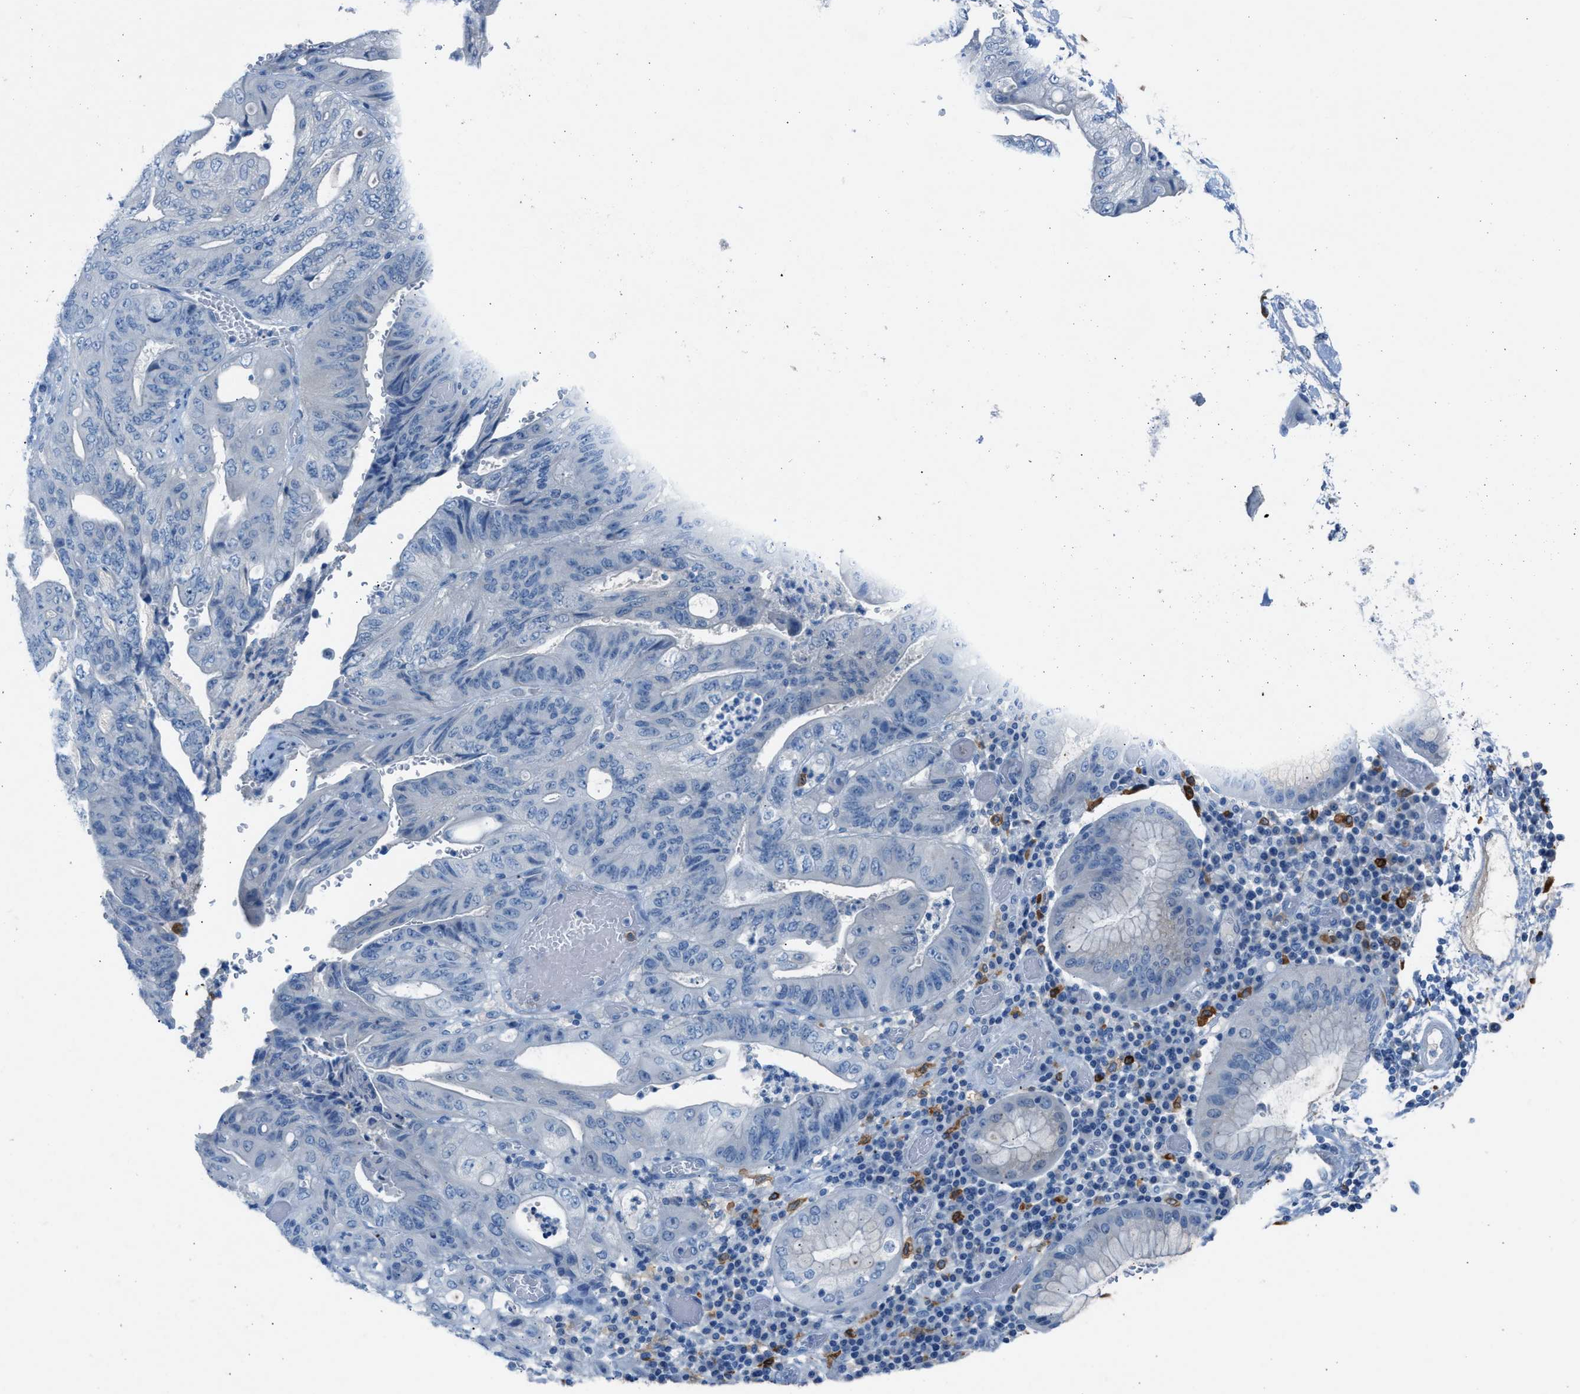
{"staining": {"intensity": "negative", "quantity": "none", "location": "none"}, "tissue": "stomach cancer", "cell_type": "Tumor cells", "image_type": "cancer", "snomed": [{"axis": "morphology", "description": "Adenocarcinoma, NOS"}, {"axis": "topography", "description": "Stomach"}], "caption": "Micrograph shows no protein staining in tumor cells of stomach cancer tissue.", "gene": "CLEC10A", "patient": {"sex": "female", "age": 73}}